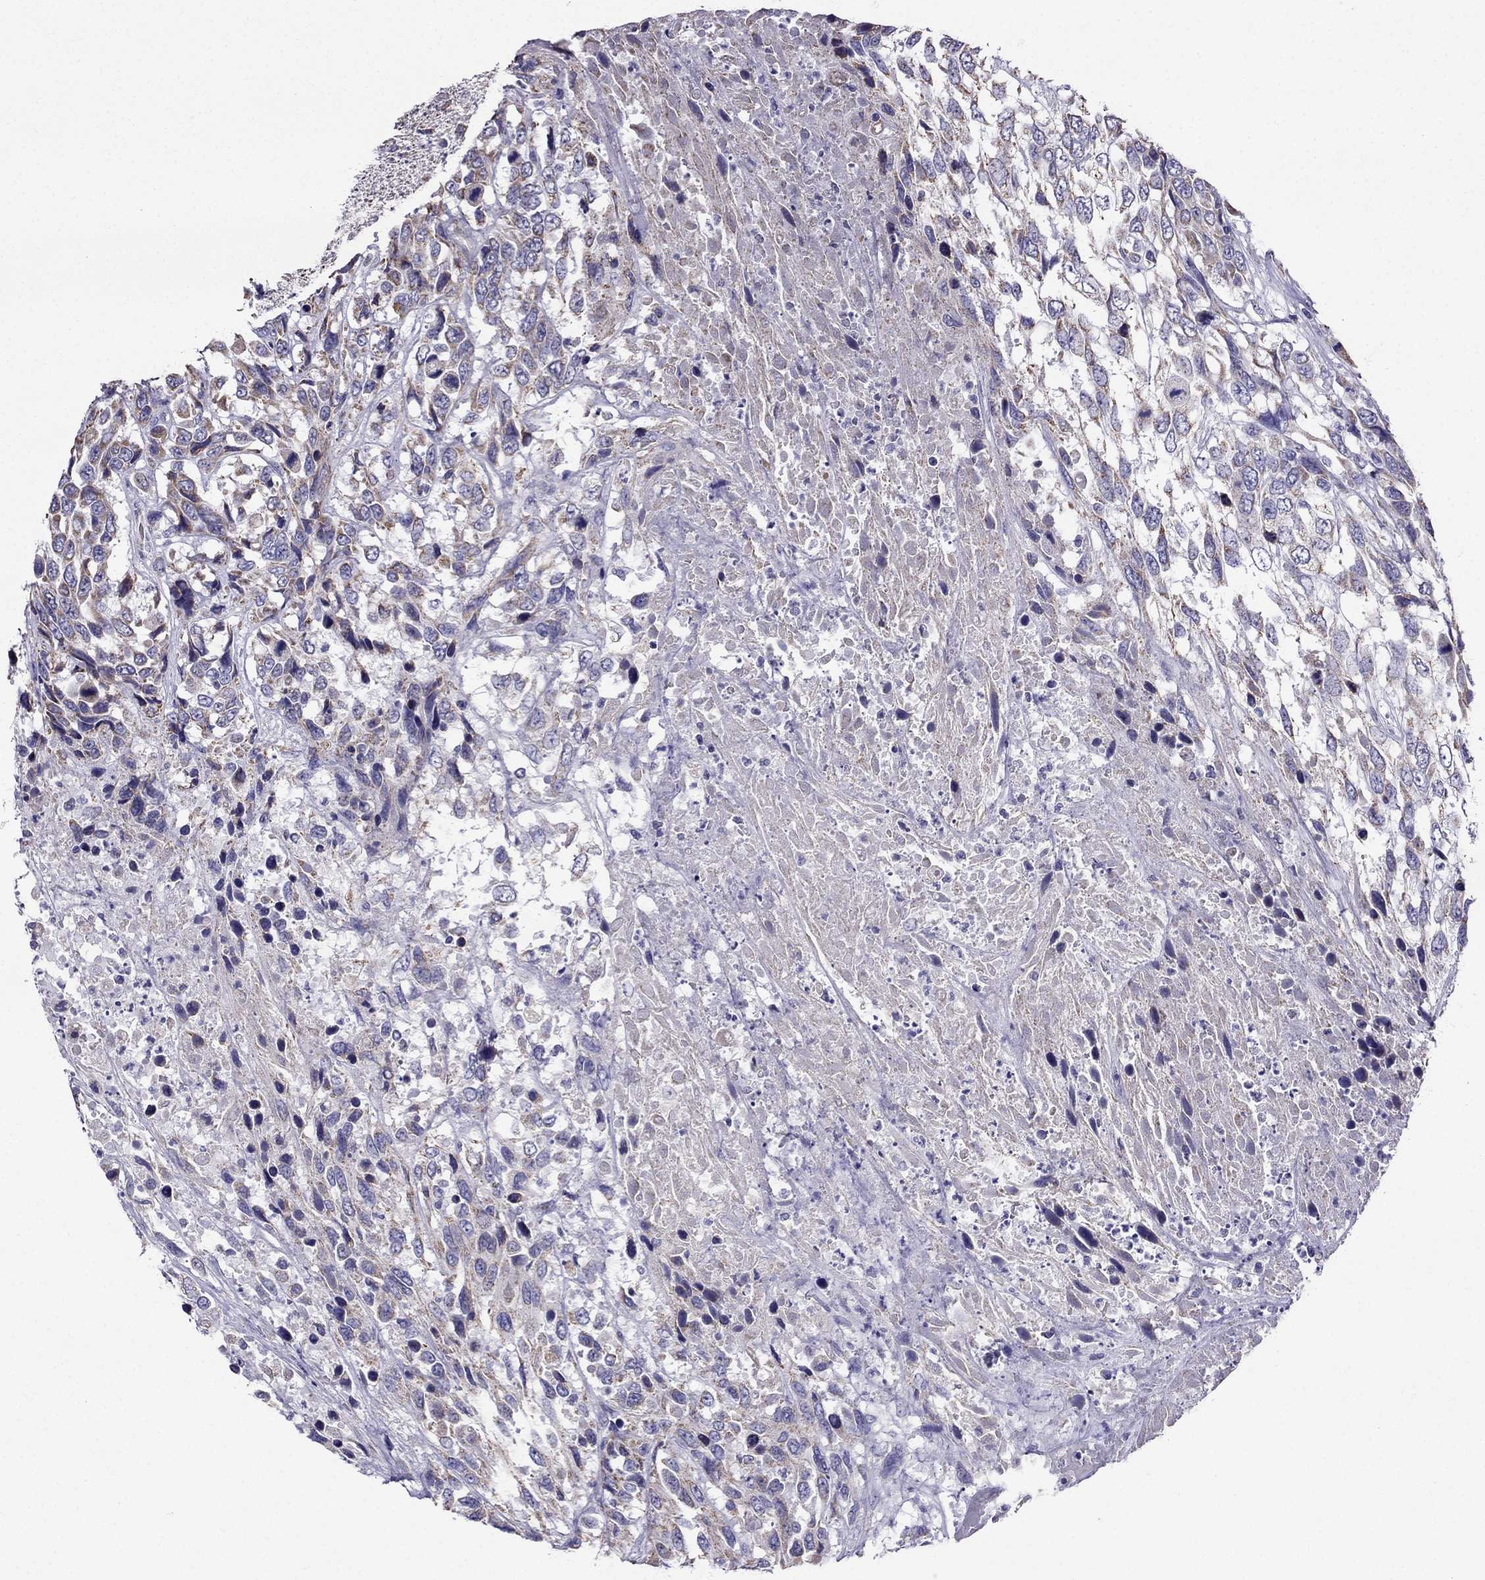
{"staining": {"intensity": "moderate", "quantity": ">75%", "location": "cytoplasmic/membranous"}, "tissue": "urothelial cancer", "cell_type": "Tumor cells", "image_type": "cancer", "snomed": [{"axis": "morphology", "description": "Urothelial carcinoma, High grade"}, {"axis": "topography", "description": "Urinary bladder"}], "caption": "Urothelial carcinoma (high-grade) tissue exhibits moderate cytoplasmic/membranous positivity in about >75% of tumor cells, visualized by immunohistochemistry.", "gene": "DSC1", "patient": {"sex": "female", "age": 70}}